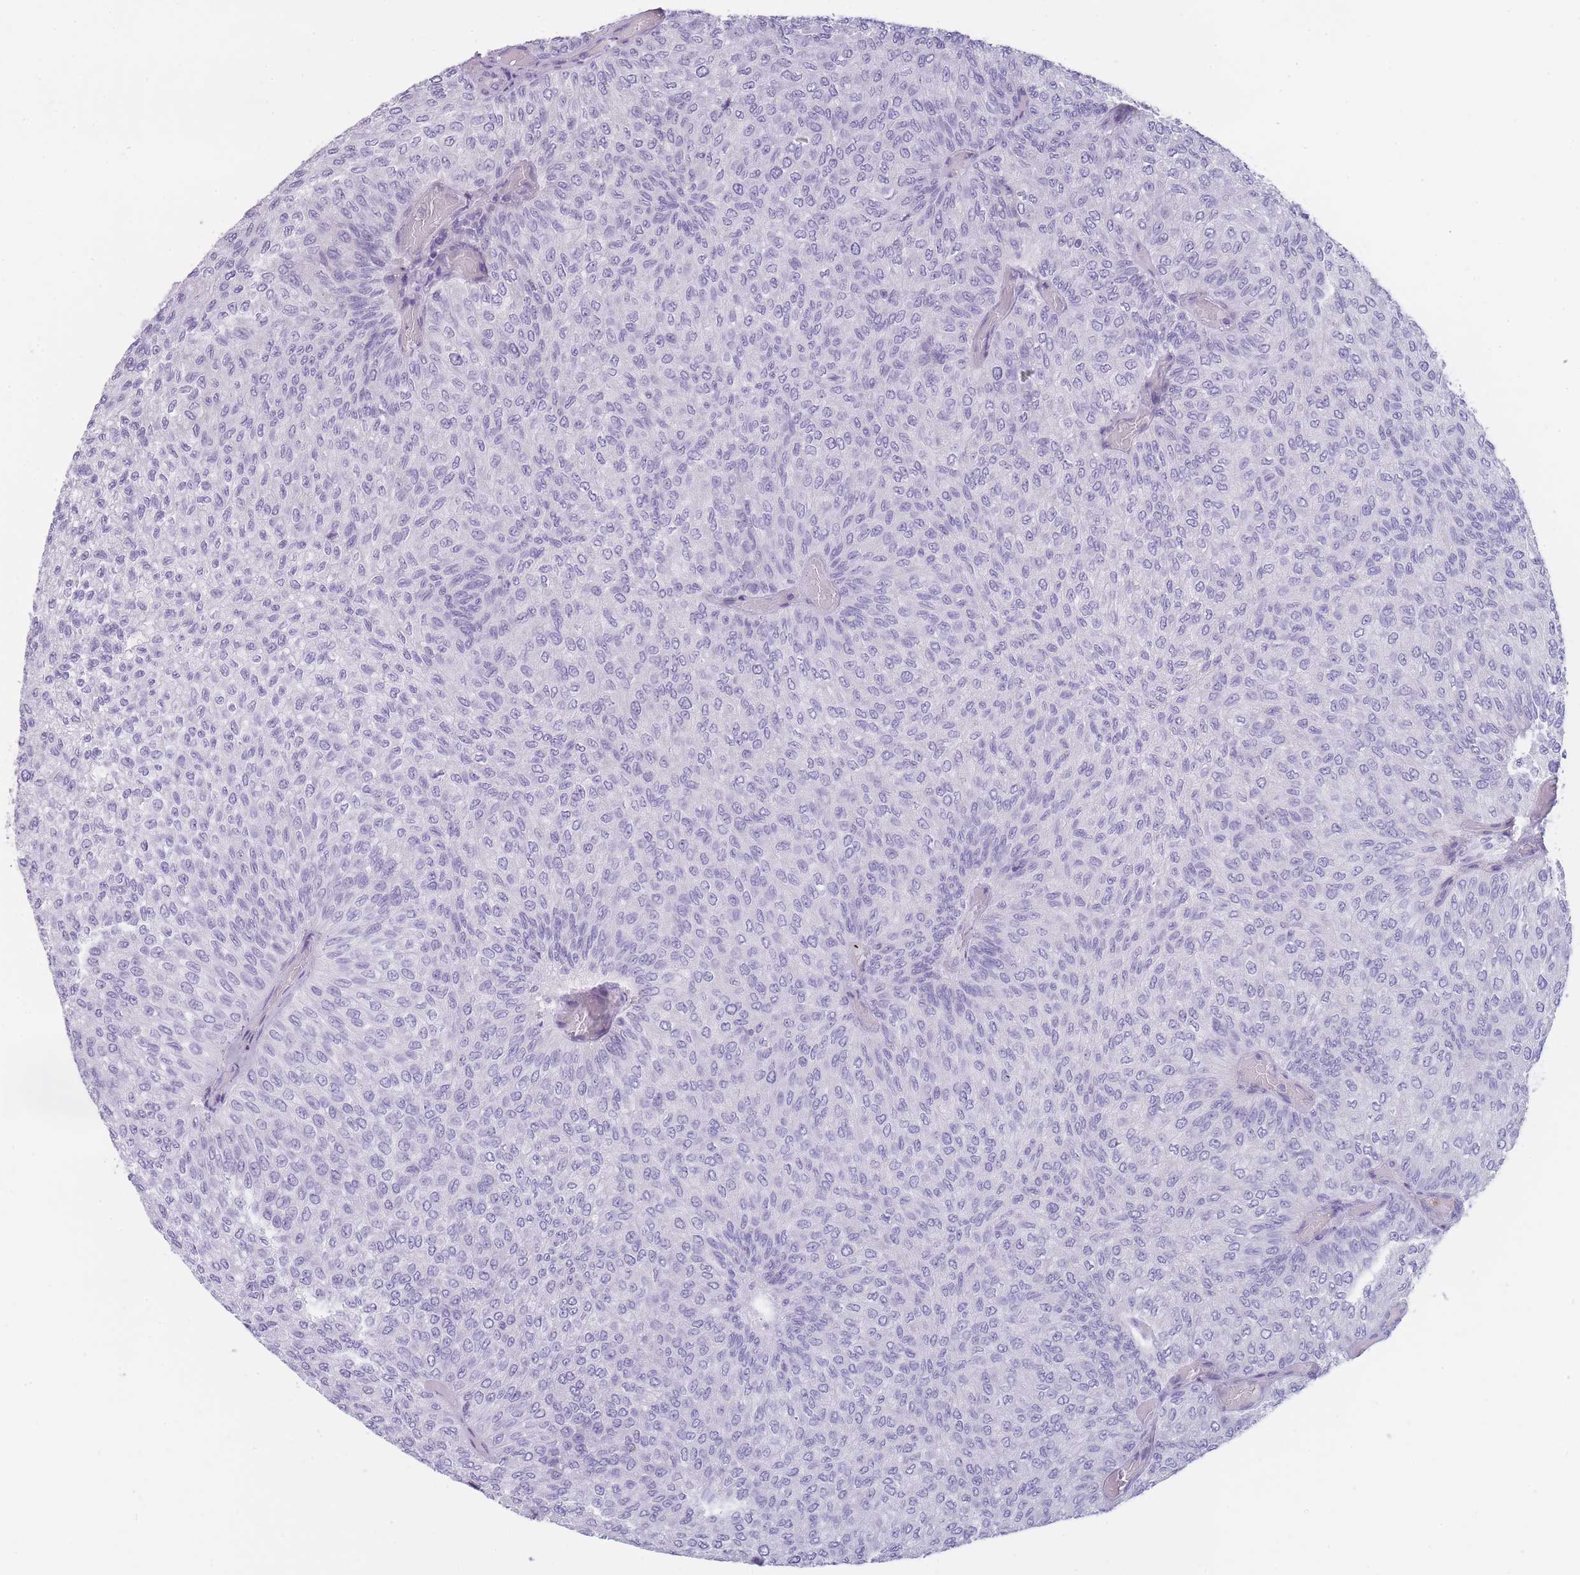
{"staining": {"intensity": "negative", "quantity": "none", "location": "none"}, "tissue": "urothelial cancer", "cell_type": "Tumor cells", "image_type": "cancer", "snomed": [{"axis": "morphology", "description": "Urothelial carcinoma, Low grade"}, {"axis": "topography", "description": "Urinary bladder"}], "caption": "Immunohistochemistry (IHC) image of neoplastic tissue: human urothelial cancer stained with DAB displays no significant protein expression in tumor cells. Brightfield microscopy of IHC stained with DAB (3,3'-diaminobenzidine) (brown) and hematoxylin (blue), captured at high magnification.", "gene": "CR1L", "patient": {"sex": "male", "age": 78}}